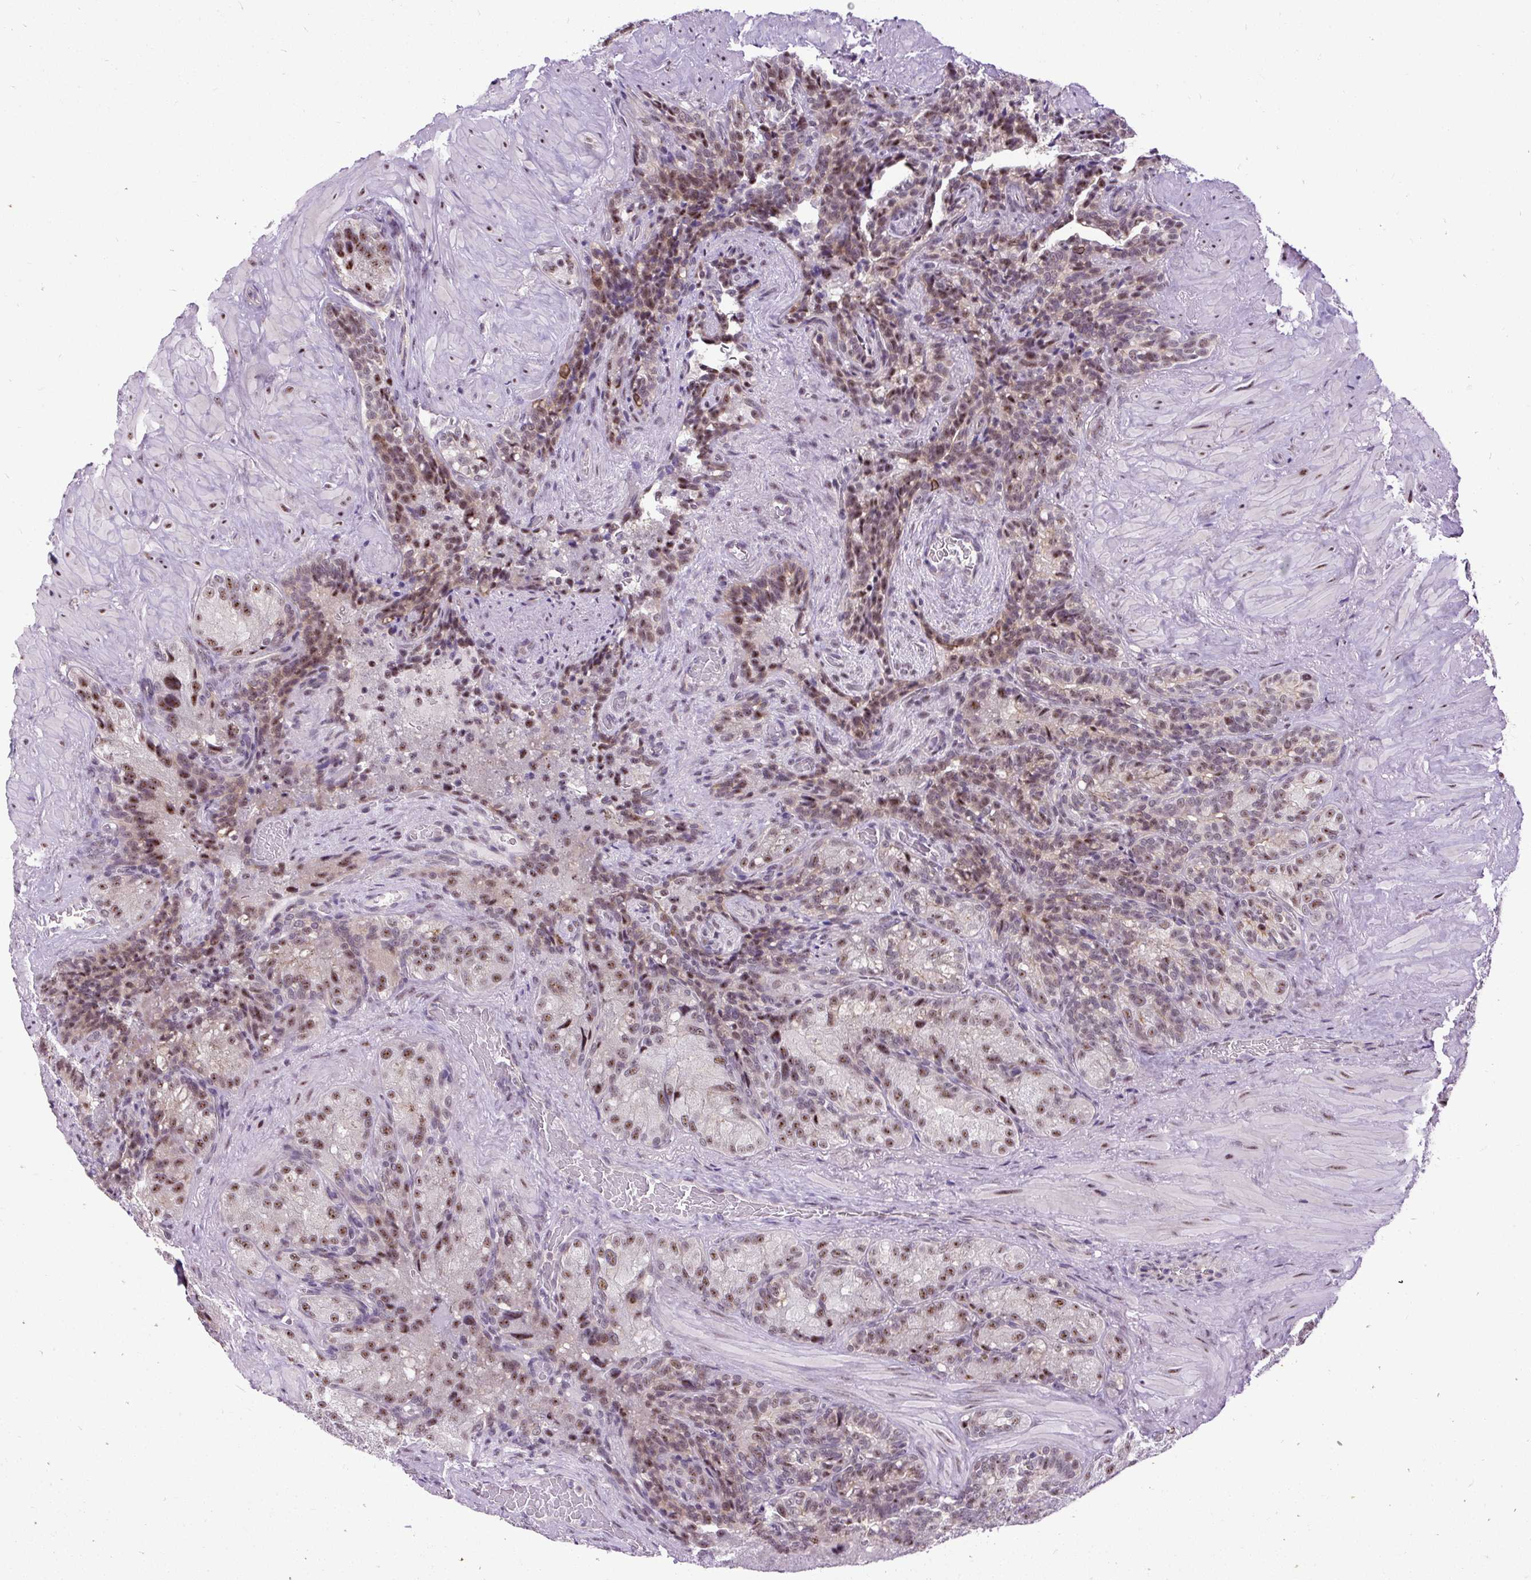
{"staining": {"intensity": "moderate", "quantity": ">75%", "location": "nuclear"}, "tissue": "seminal vesicle", "cell_type": "Glandular cells", "image_type": "normal", "snomed": [{"axis": "morphology", "description": "Normal tissue, NOS"}, {"axis": "topography", "description": "Seminal veicle"}], "caption": "Immunohistochemistry image of normal seminal vesicle stained for a protein (brown), which exhibits medium levels of moderate nuclear expression in approximately >75% of glandular cells.", "gene": "SMC5", "patient": {"sex": "male", "age": 69}}